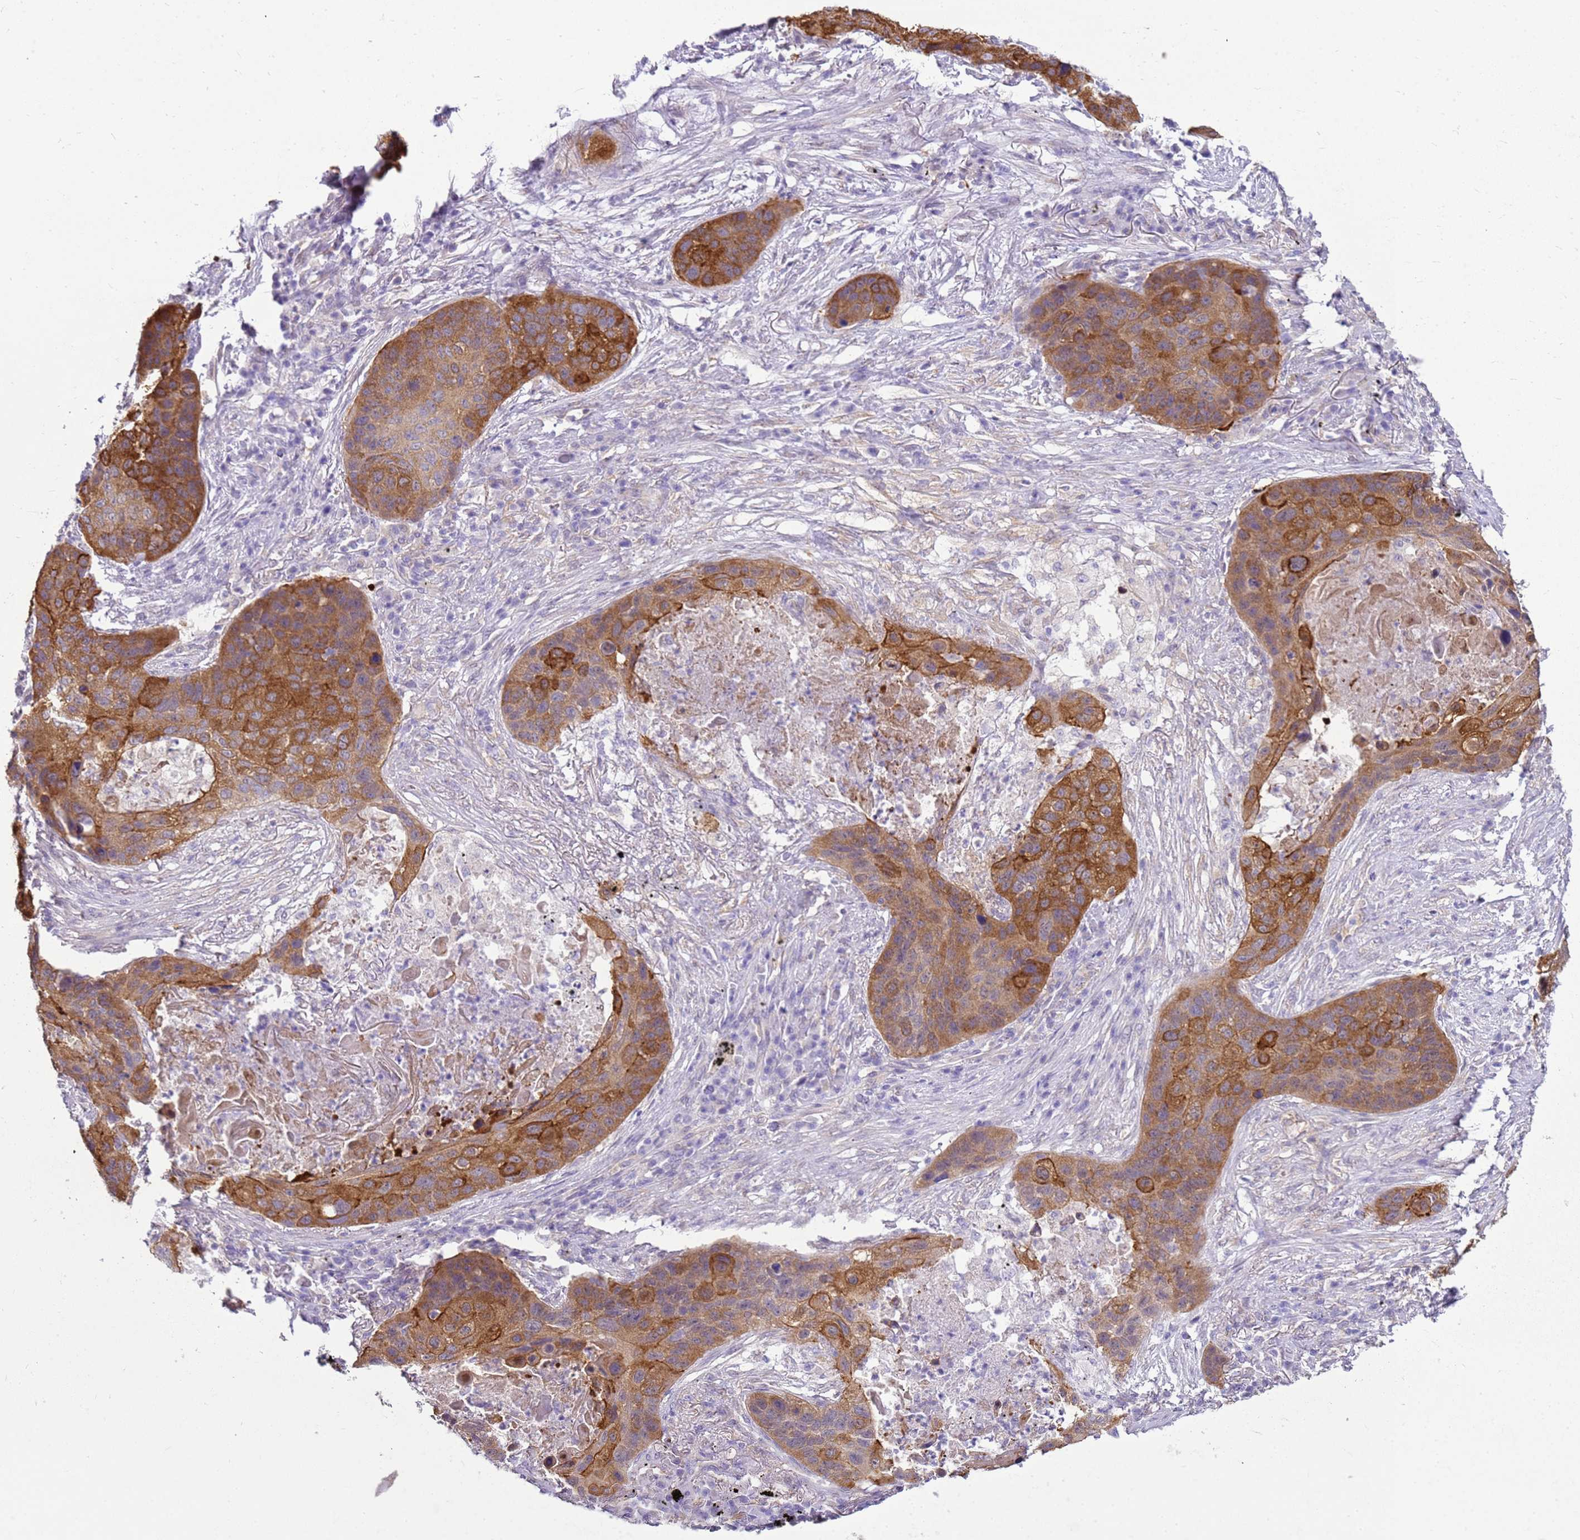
{"staining": {"intensity": "moderate", "quantity": ">75%", "location": "cytoplasmic/membranous"}, "tissue": "lung cancer", "cell_type": "Tumor cells", "image_type": "cancer", "snomed": [{"axis": "morphology", "description": "Squamous cell carcinoma, NOS"}, {"axis": "topography", "description": "Lung"}], "caption": "Protein analysis of lung cancer (squamous cell carcinoma) tissue shows moderate cytoplasmic/membranous positivity in about >75% of tumor cells.", "gene": "HSPB1", "patient": {"sex": "female", "age": 63}}